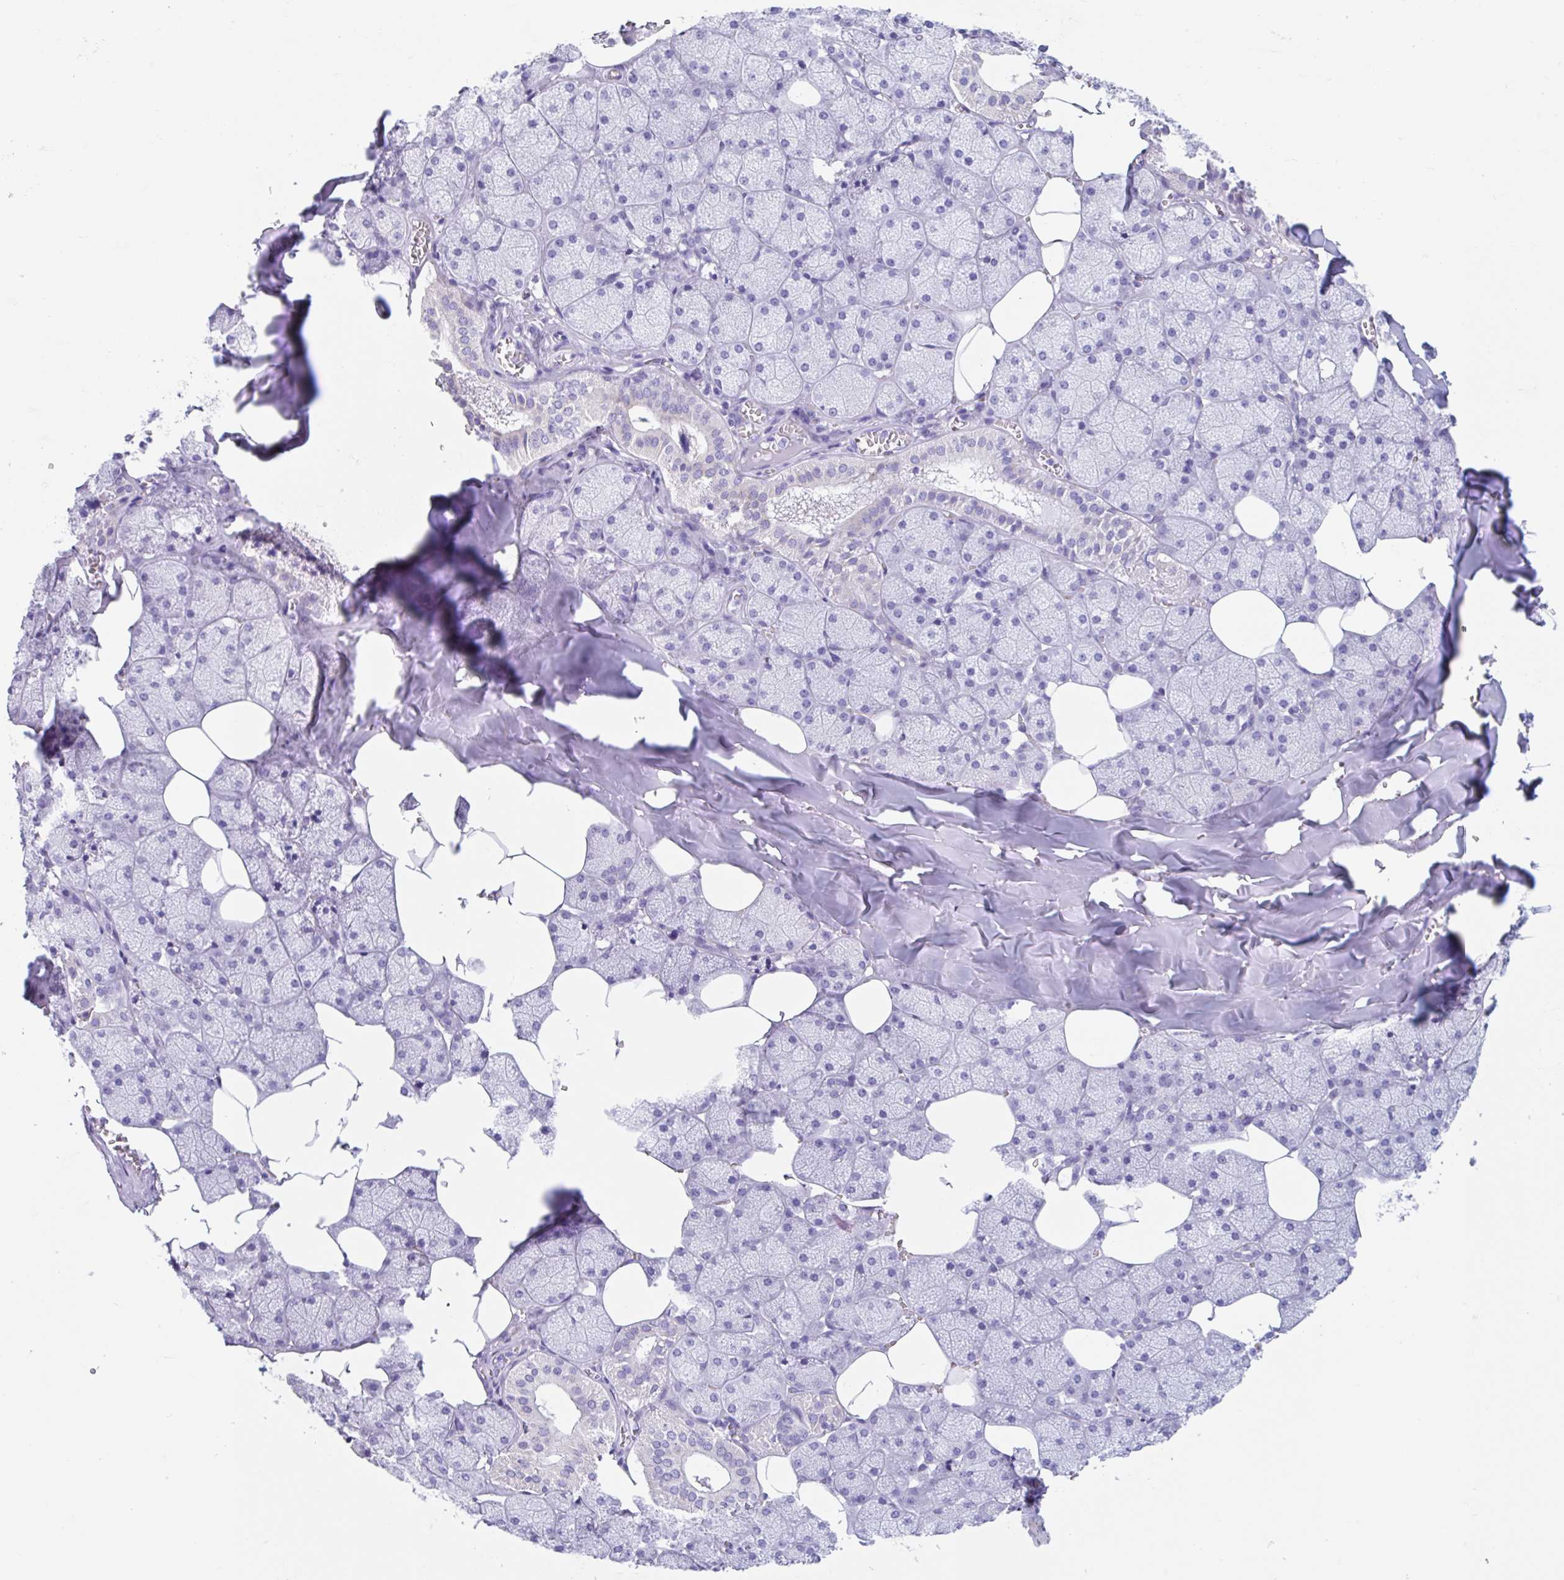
{"staining": {"intensity": "negative", "quantity": "none", "location": "none"}, "tissue": "salivary gland", "cell_type": "Glandular cells", "image_type": "normal", "snomed": [{"axis": "morphology", "description": "Normal tissue, NOS"}, {"axis": "topography", "description": "Salivary gland"}, {"axis": "topography", "description": "Peripheral nerve tissue"}], "caption": "Photomicrograph shows no significant protein expression in glandular cells of benign salivary gland. The staining was performed using DAB (3,3'-diaminobenzidine) to visualize the protein expression in brown, while the nuclei were stained in blue with hematoxylin (Magnification: 20x).", "gene": "CPTP", "patient": {"sex": "male", "age": 38}}